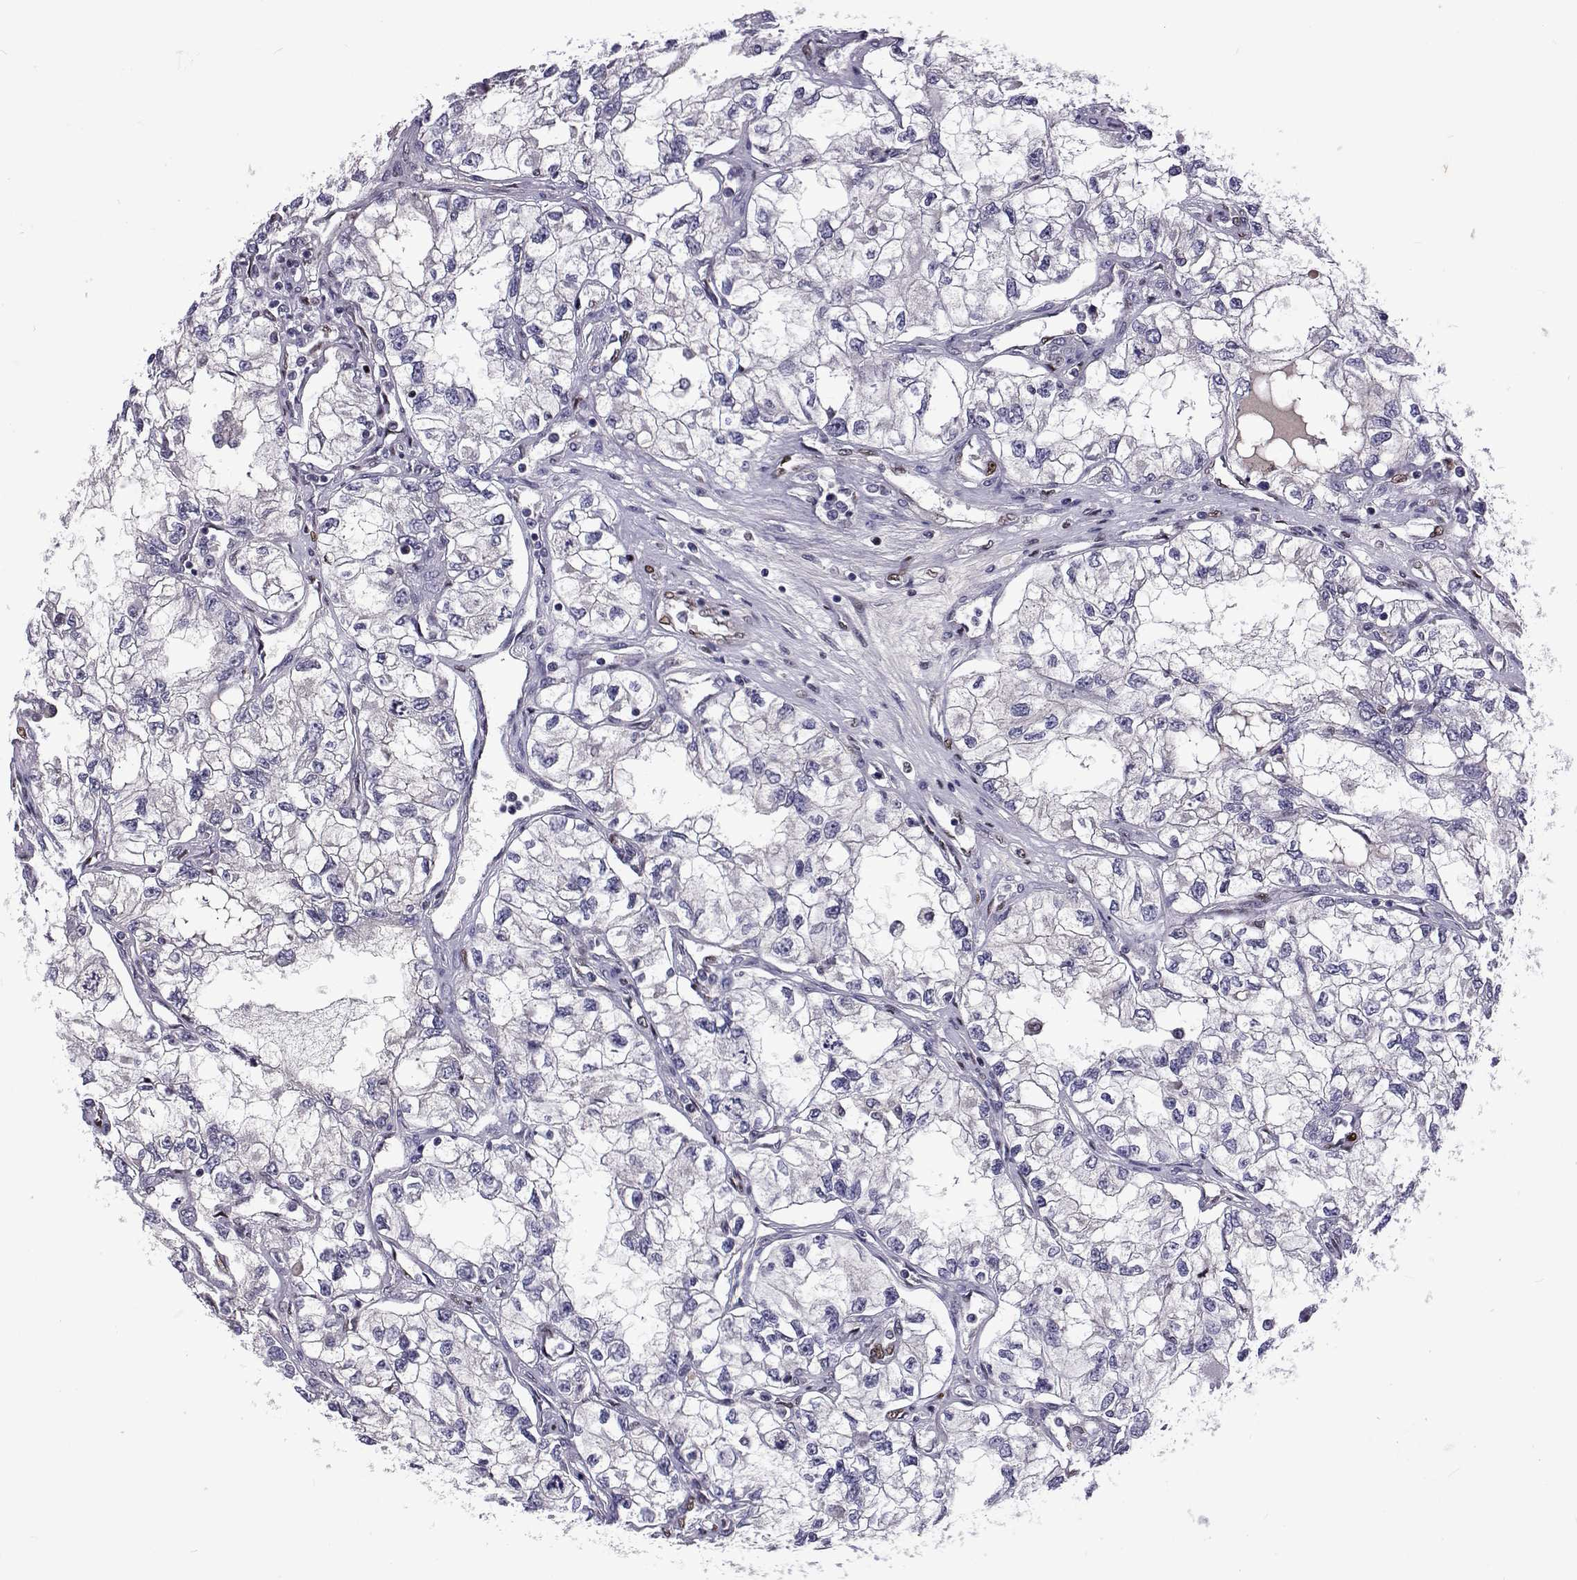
{"staining": {"intensity": "negative", "quantity": "none", "location": "none"}, "tissue": "renal cancer", "cell_type": "Tumor cells", "image_type": "cancer", "snomed": [{"axis": "morphology", "description": "Adenocarcinoma, NOS"}, {"axis": "topography", "description": "Kidney"}], "caption": "DAB (3,3'-diaminobenzidine) immunohistochemical staining of renal cancer demonstrates no significant positivity in tumor cells.", "gene": "TCF15", "patient": {"sex": "female", "age": 59}}